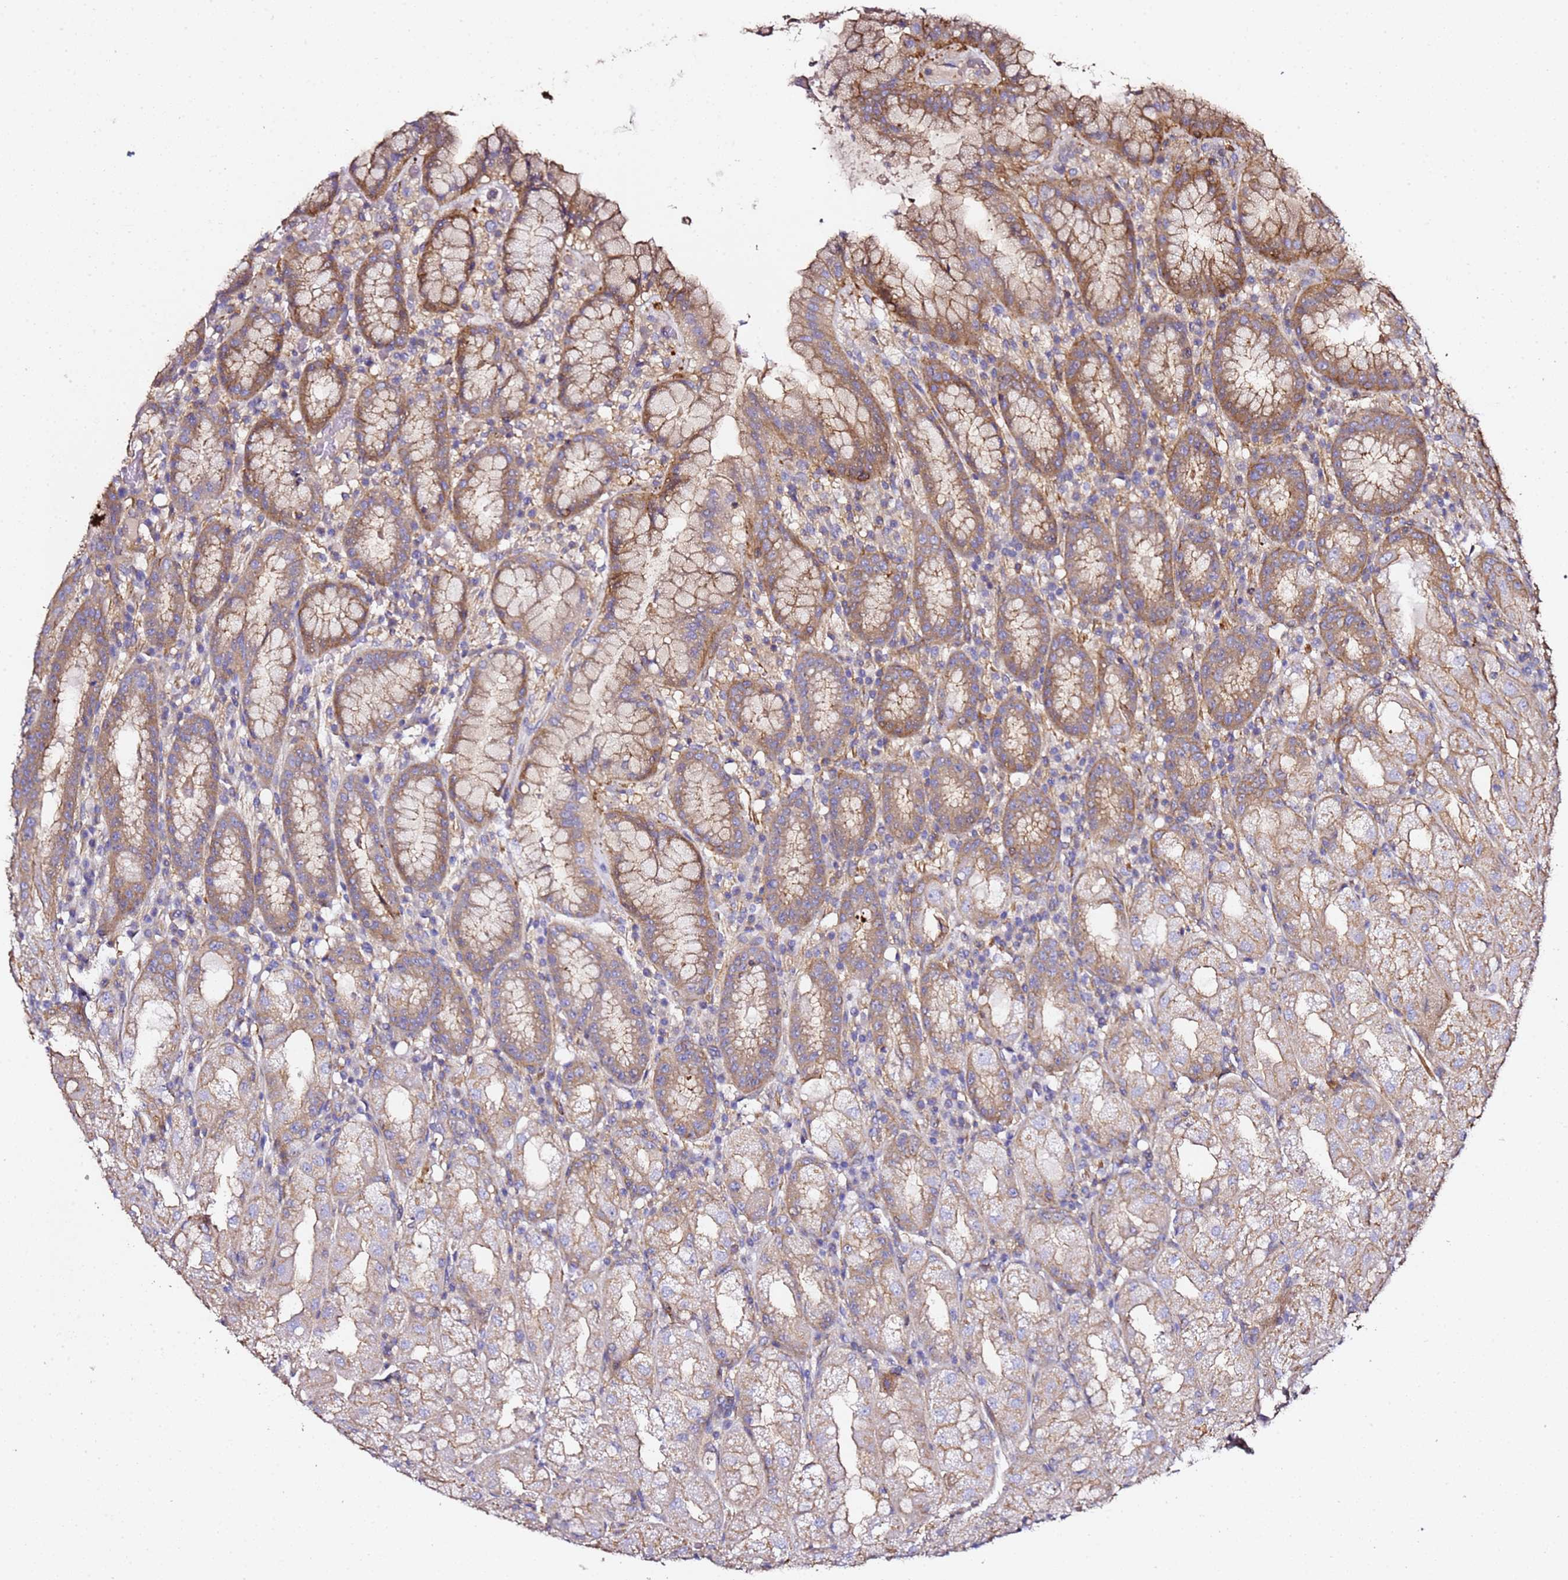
{"staining": {"intensity": "moderate", "quantity": ">75%", "location": "cytoplasmic/membranous"}, "tissue": "stomach", "cell_type": "Glandular cells", "image_type": "normal", "snomed": [{"axis": "morphology", "description": "Normal tissue, NOS"}, {"axis": "topography", "description": "Stomach, upper"}], "caption": "Brown immunohistochemical staining in unremarkable human stomach shows moderate cytoplasmic/membranous staining in approximately >75% of glandular cells.", "gene": "ZFP36L2", "patient": {"sex": "male", "age": 52}}